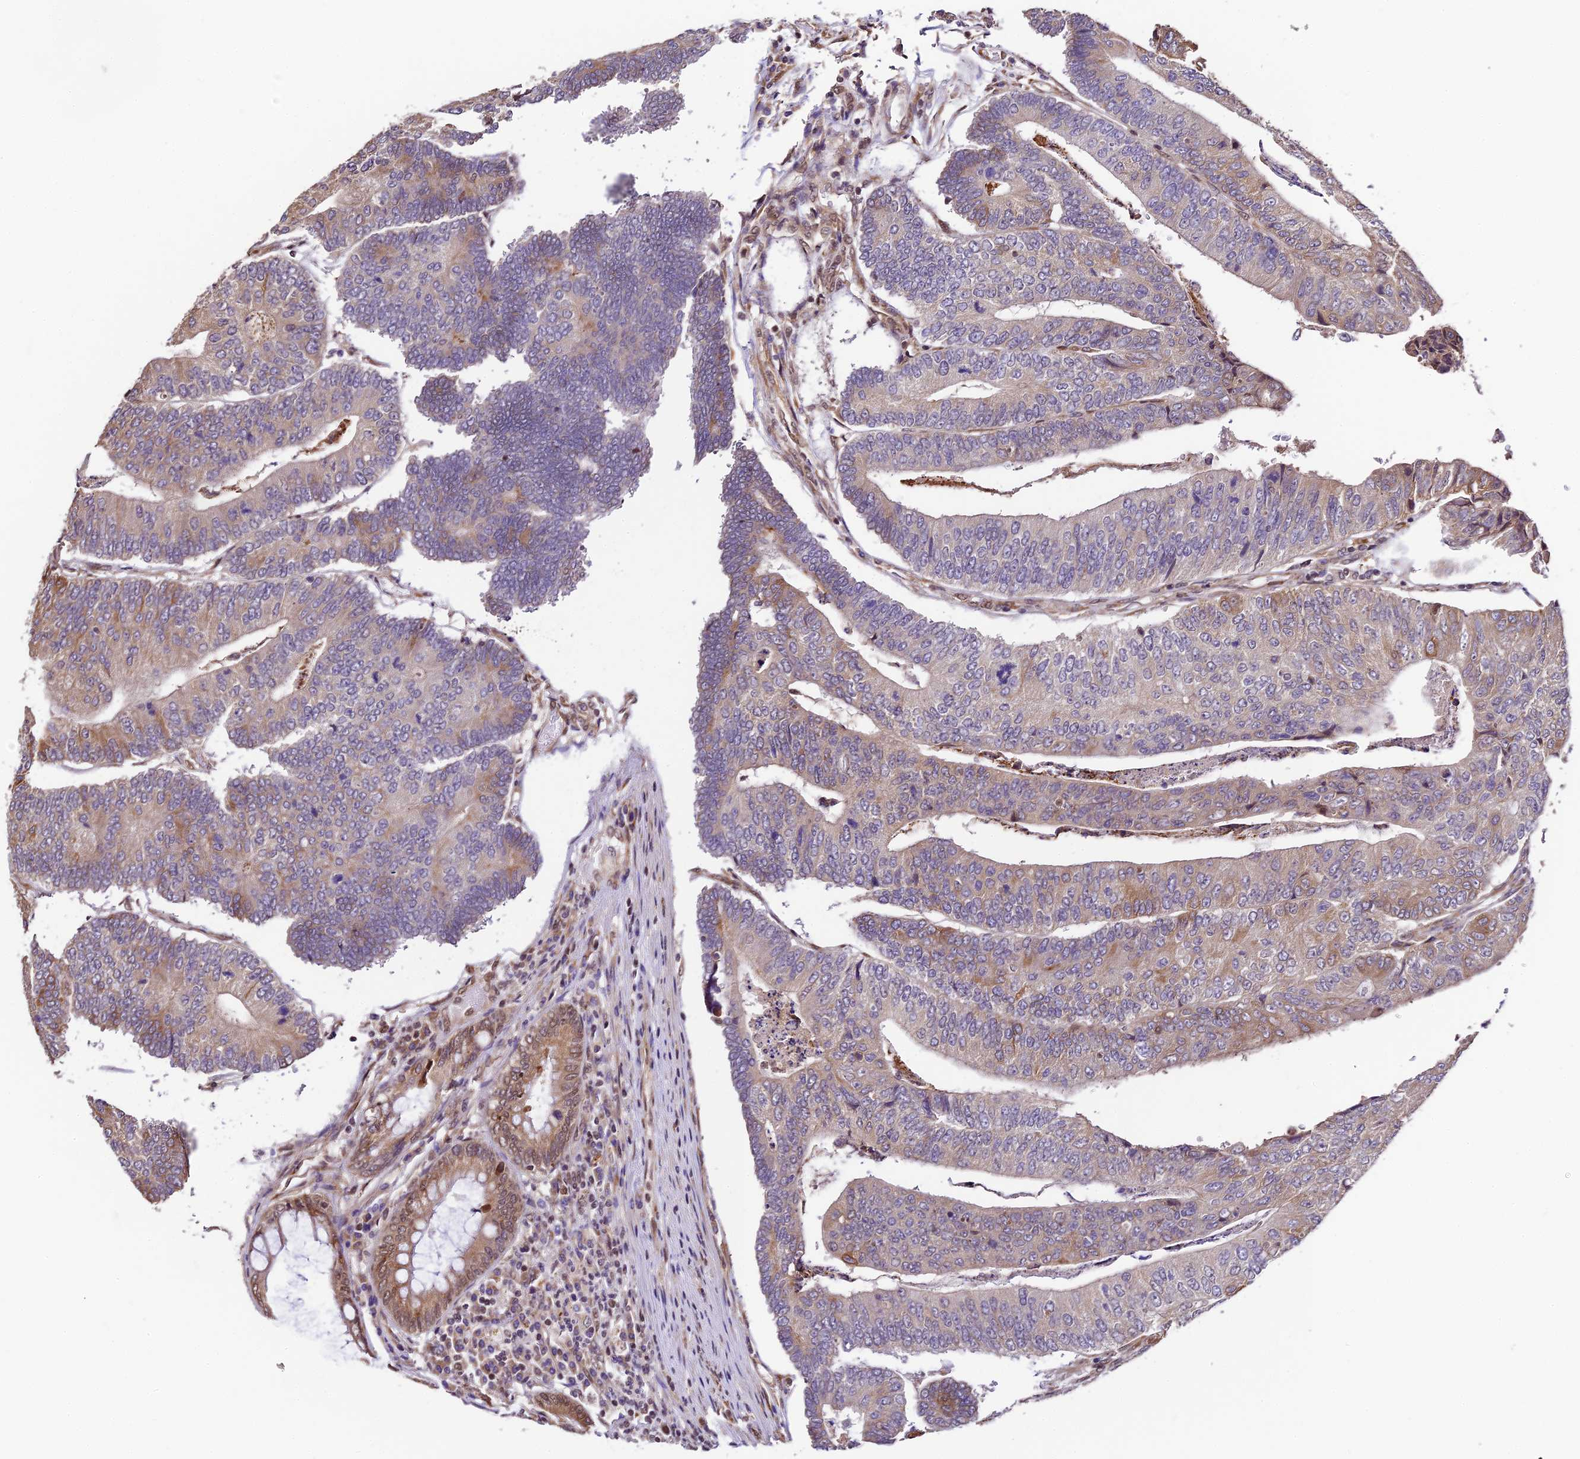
{"staining": {"intensity": "moderate", "quantity": "<25%", "location": "cytoplasmic/membranous"}, "tissue": "colorectal cancer", "cell_type": "Tumor cells", "image_type": "cancer", "snomed": [{"axis": "morphology", "description": "Adenocarcinoma, NOS"}, {"axis": "topography", "description": "Colon"}], "caption": "Brown immunohistochemical staining in human colorectal adenocarcinoma exhibits moderate cytoplasmic/membranous staining in approximately <25% of tumor cells.", "gene": "TRIM22", "patient": {"sex": "female", "age": 67}}